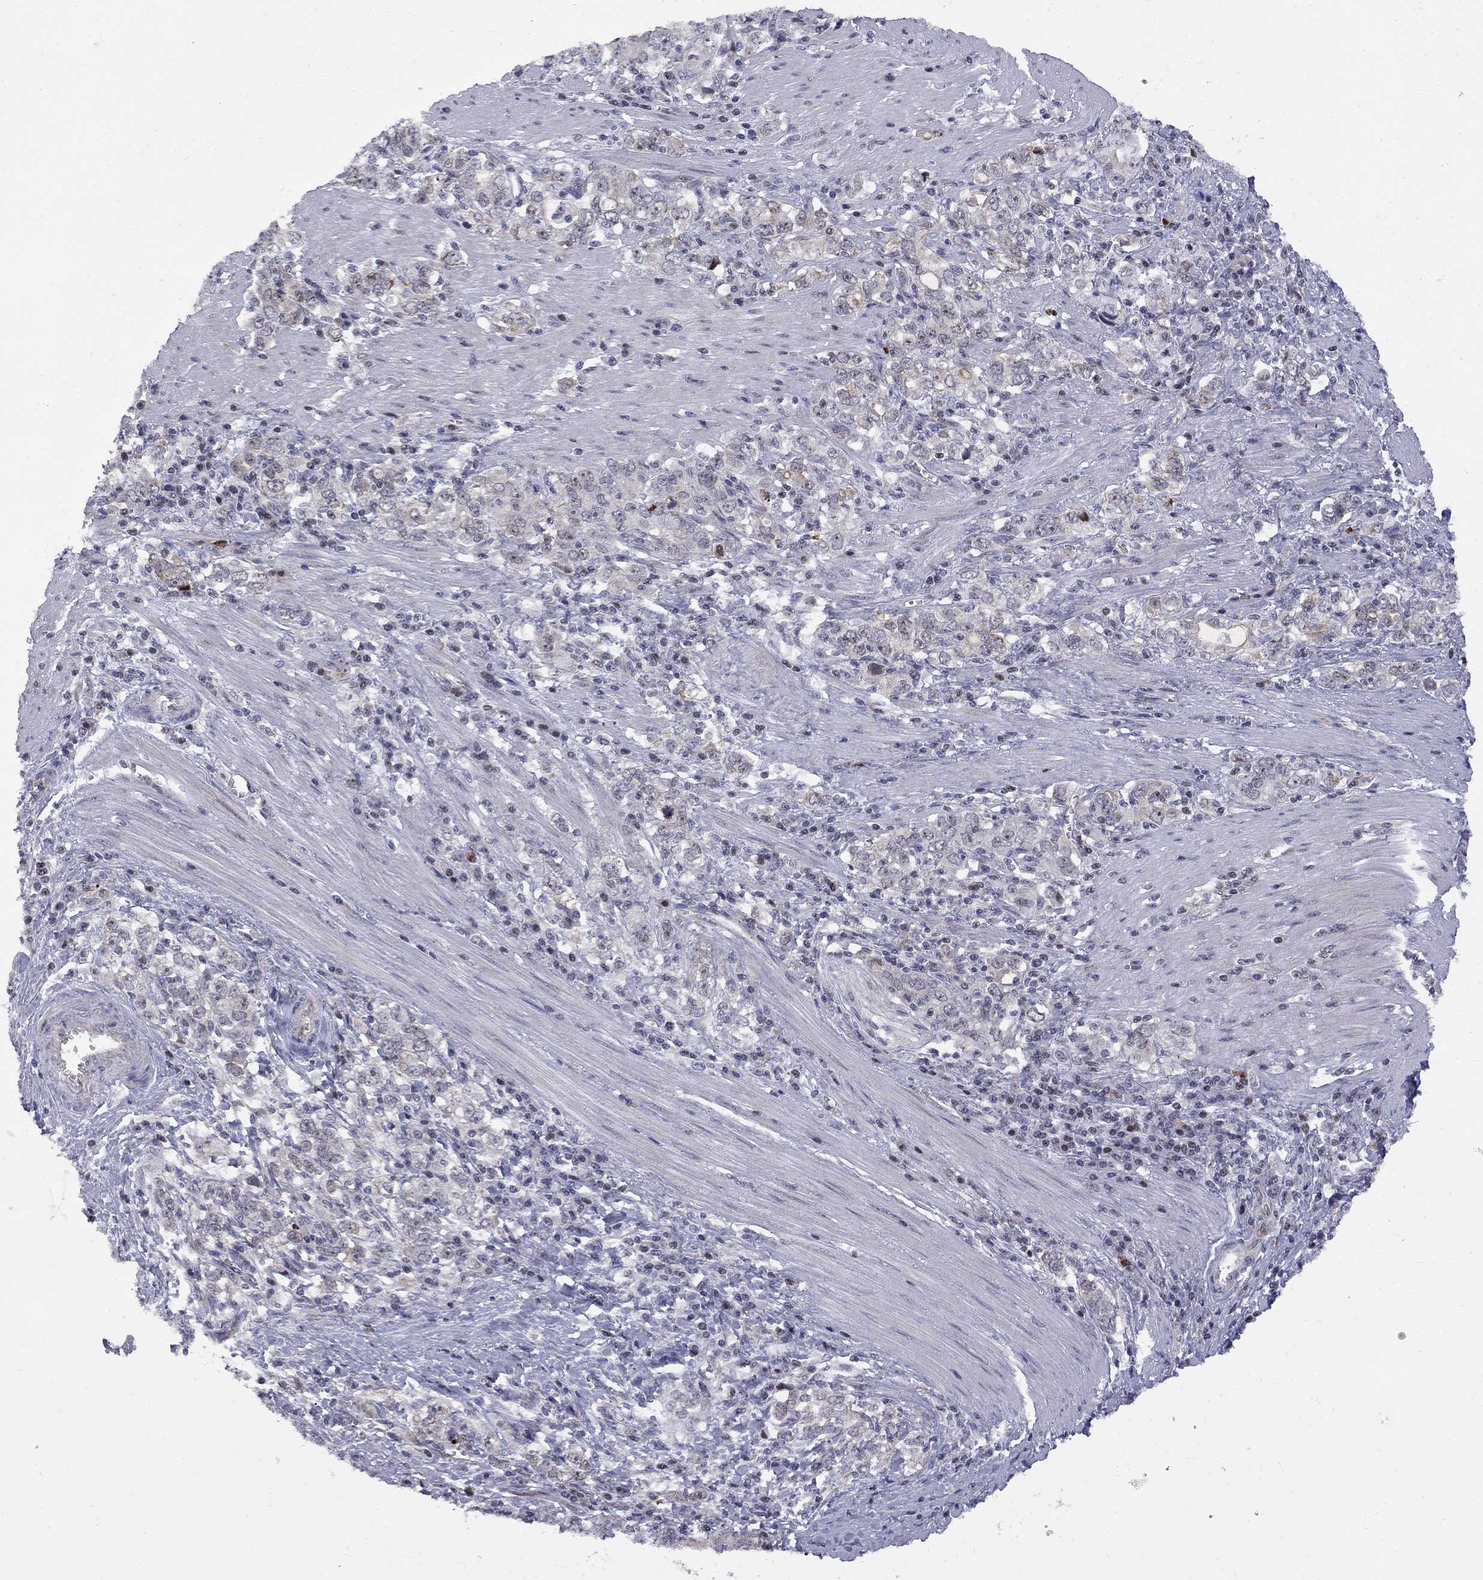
{"staining": {"intensity": "negative", "quantity": "none", "location": "none"}, "tissue": "stomach cancer", "cell_type": "Tumor cells", "image_type": "cancer", "snomed": [{"axis": "morphology", "description": "Adenocarcinoma, NOS"}, {"axis": "topography", "description": "Stomach, lower"}], "caption": "Immunohistochemistry (IHC) of human stomach cancer (adenocarcinoma) demonstrates no positivity in tumor cells. (DAB (3,3'-diaminobenzidine) IHC with hematoxylin counter stain).", "gene": "DHX33", "patient": {"sex": "female", "age": 72}}